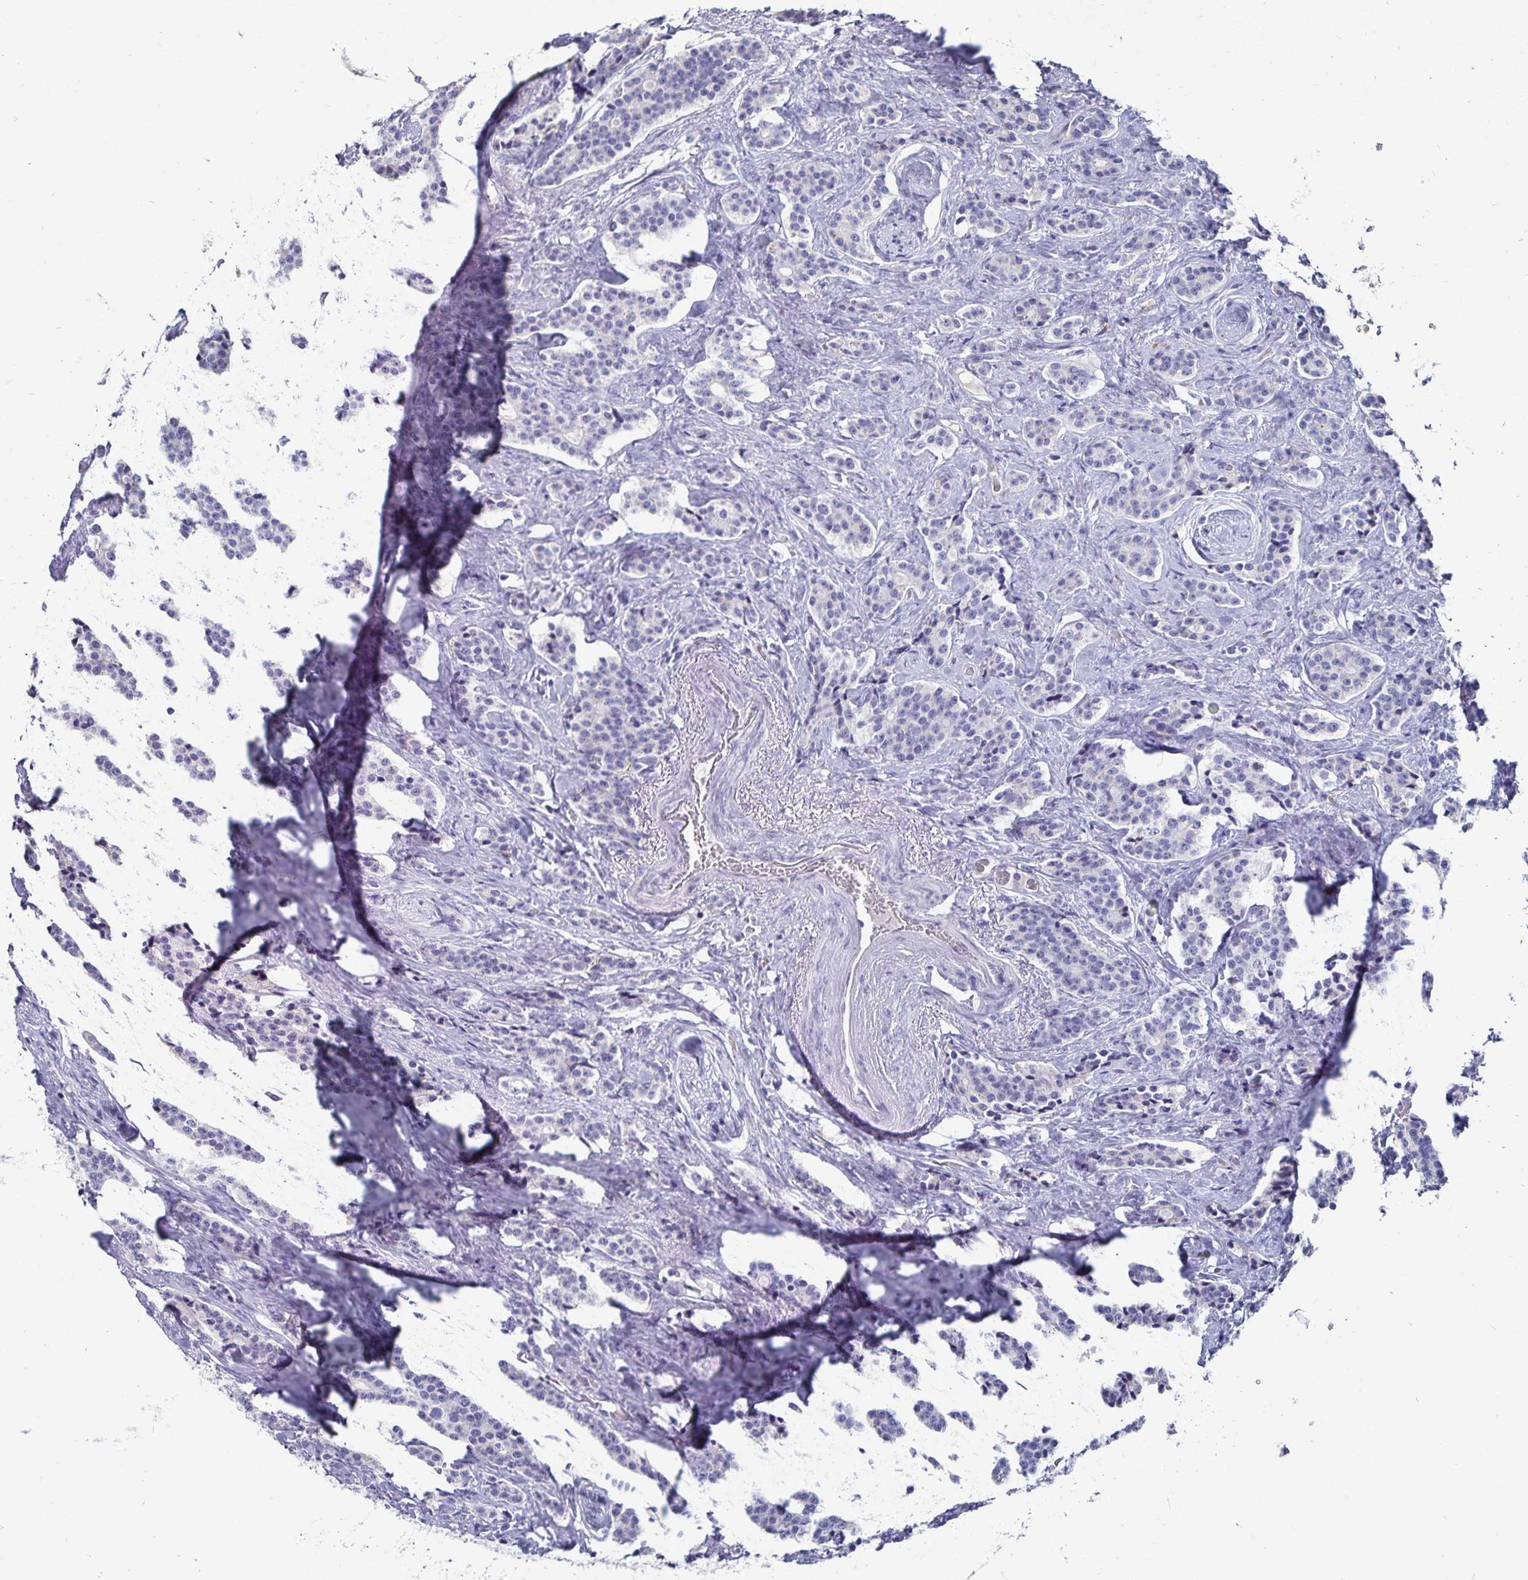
{"staining": {"intensity": "negative", "quantity": "none", "location": "none"}, "tissue": "carcinoid", "cell_type": "Tumor cells", "image_type": "cancer", "snomed": [{"axis": "morphology", "description": "Carcinoid, malignant, NOS"}, {"axis": "topography", "description": "Small intestine"}], "caption": "This photomicrograph is of carcinoid stained with immunohistochemistry (IHC) to label a protein in brown with the nuclei are counter-stained blue. There is no staining in tumor cells.", "gene": "CFAP69", "patient": {"sex": "female", "age": 73}}